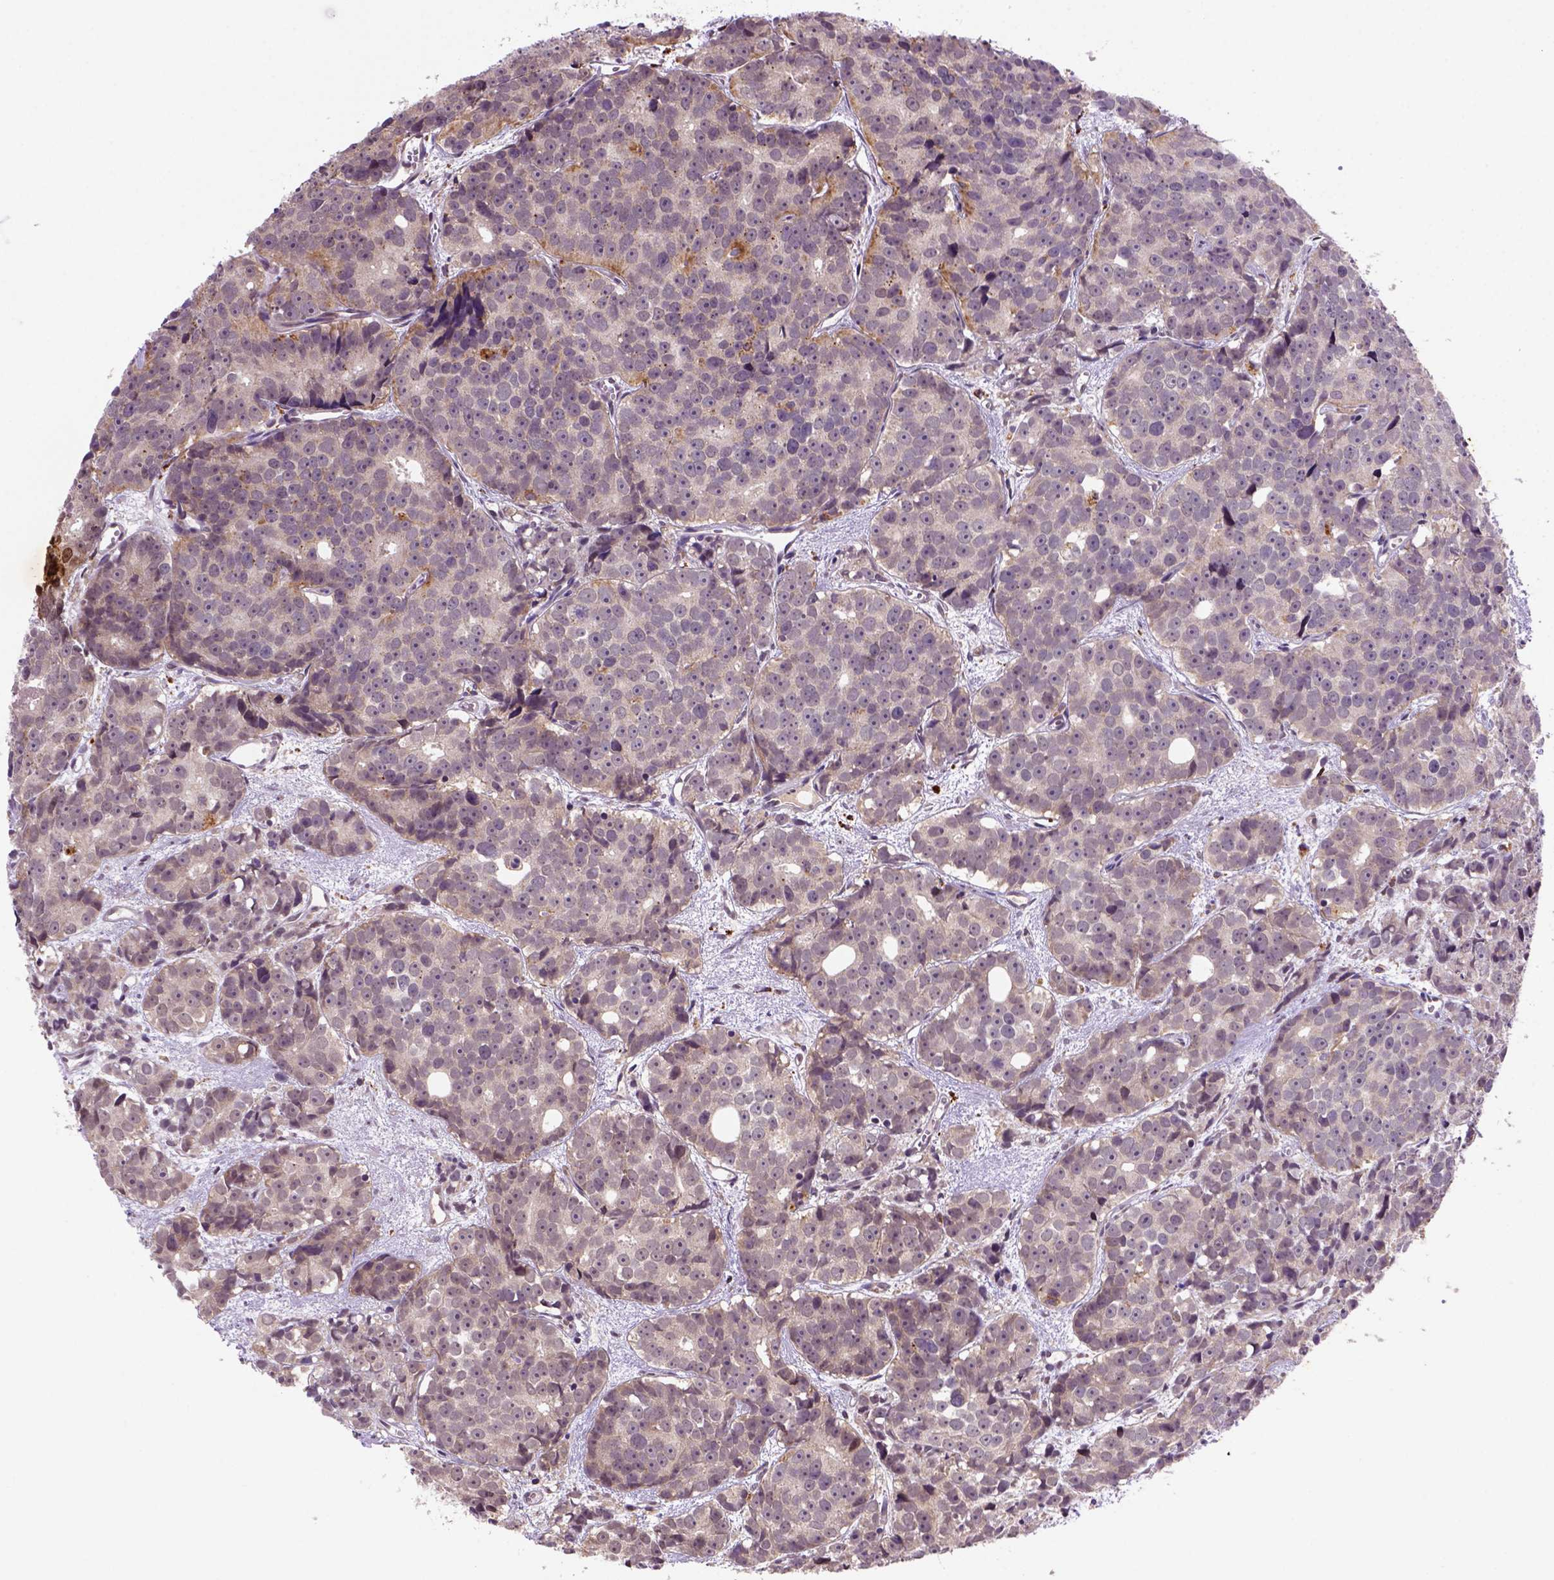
{"staining": {"intensity": "moderate", "quantity": "<25%", "location": "cytoplasmic/membranous"}, "tissue": "prostate cancer", "cell_type": "Tumor cells", "image_type": "cancer", "snomed": [{"axis": "morphology", "description": "Adenocarcinoma, High grade"}, {"axis": "topography", "description": "Prostate"}], "caption": "There is low levels of moderate cytoplasmic/membranous staining in tumor cells of prostate cancer (adenocarcinoma (high-grade)), as demonstrated by immunohistochemical staining (brown color).", "gene": "FZD7", "patient": {"sex": "male", "age": 77}}